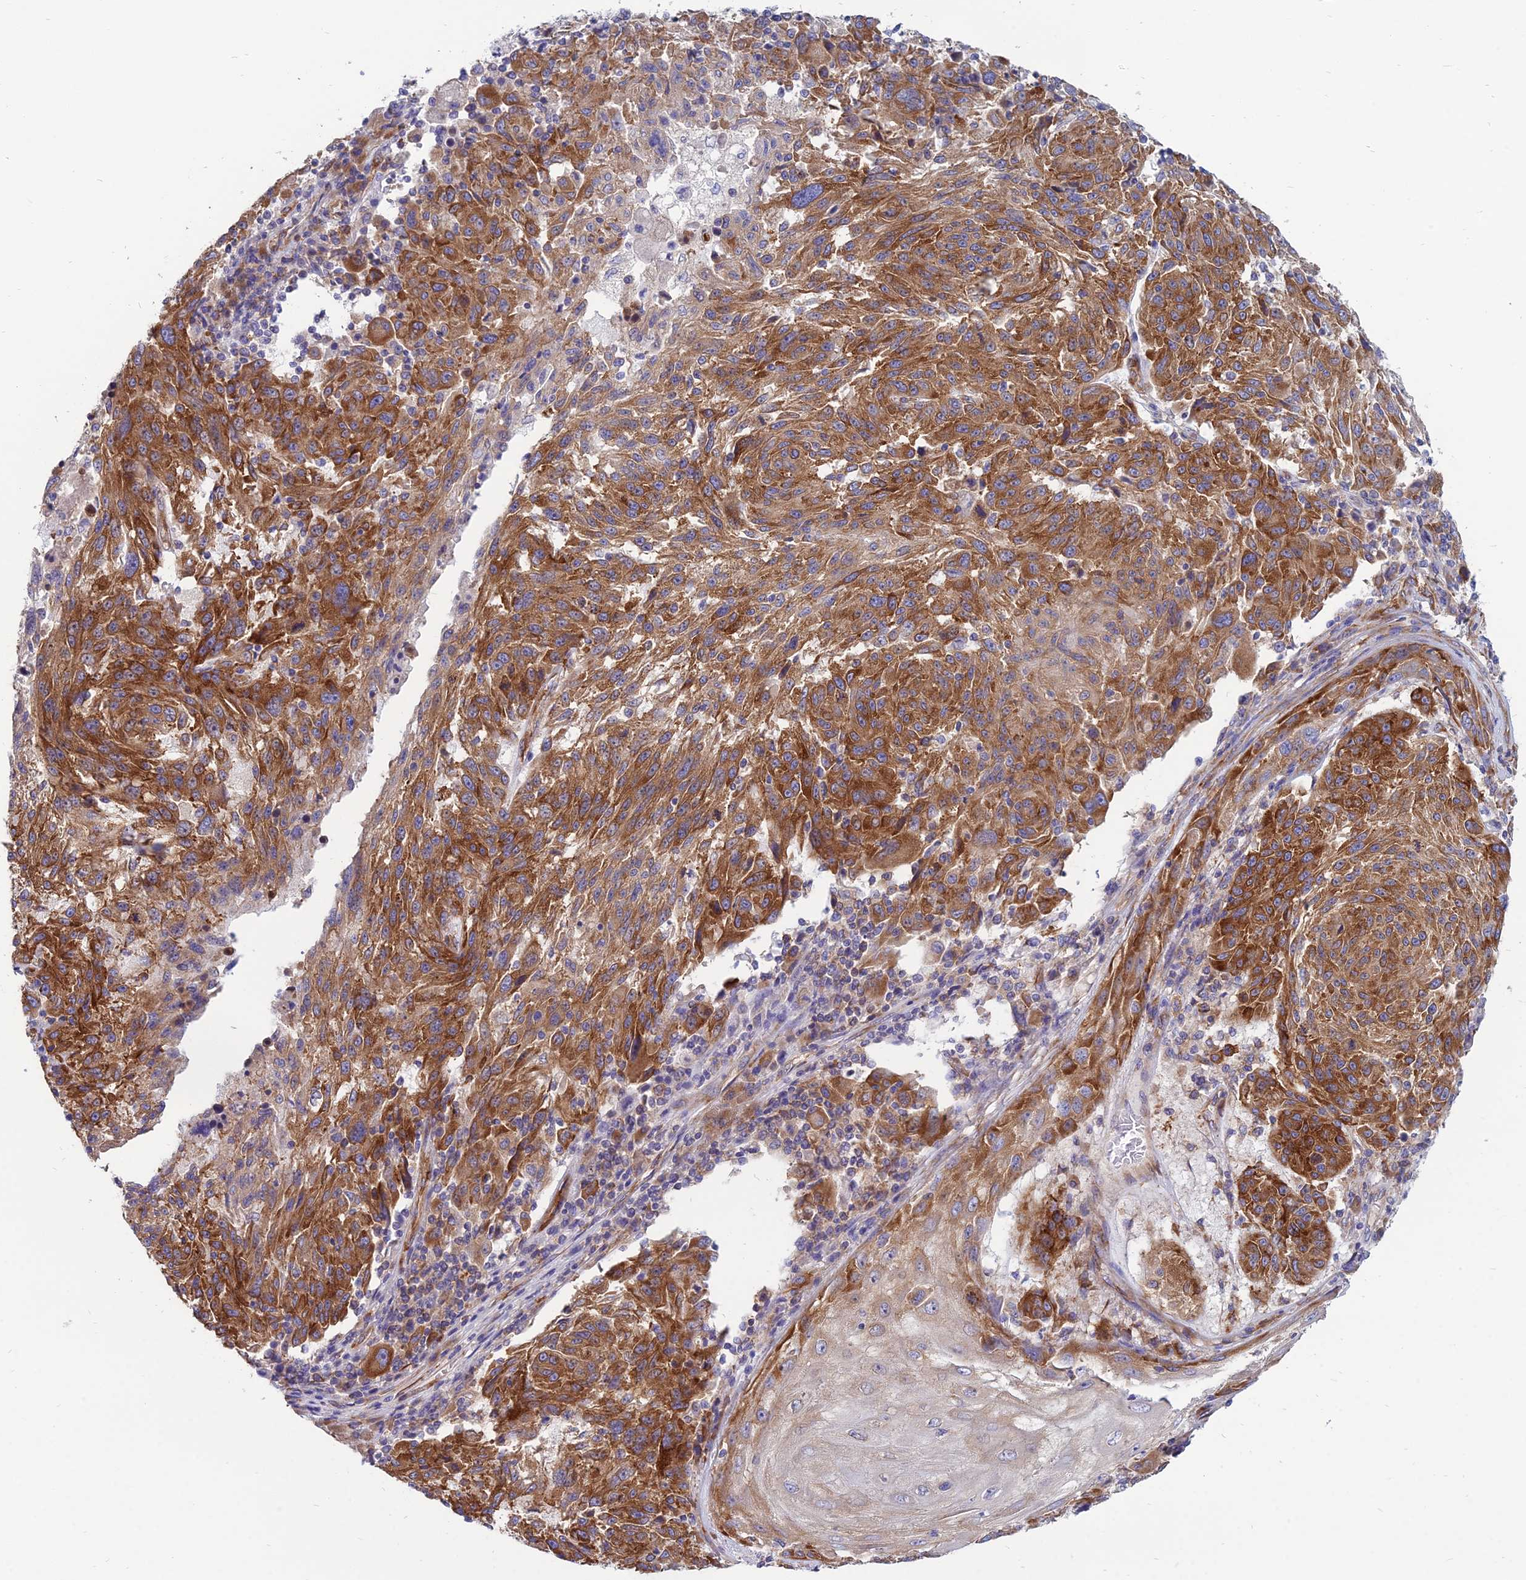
{"staining": {"intensity": "strong", "quantity": ">75%", "location": "cytoplasmic/membranous"}, "tissue": "melanoma", "cell_type": "Tumor cells", "image_type": "cancer", "snomed": [{"axis": "morphology", "description": "Malignant melanoma, NOS"}, {"axis": "topography", "description": "Skin"}], "caption": "Melanoma stained with a protein marker displays strong staining in tumor cells.", "gene": "TXLNA", "patient": {"sex": "male", "age": 53}}